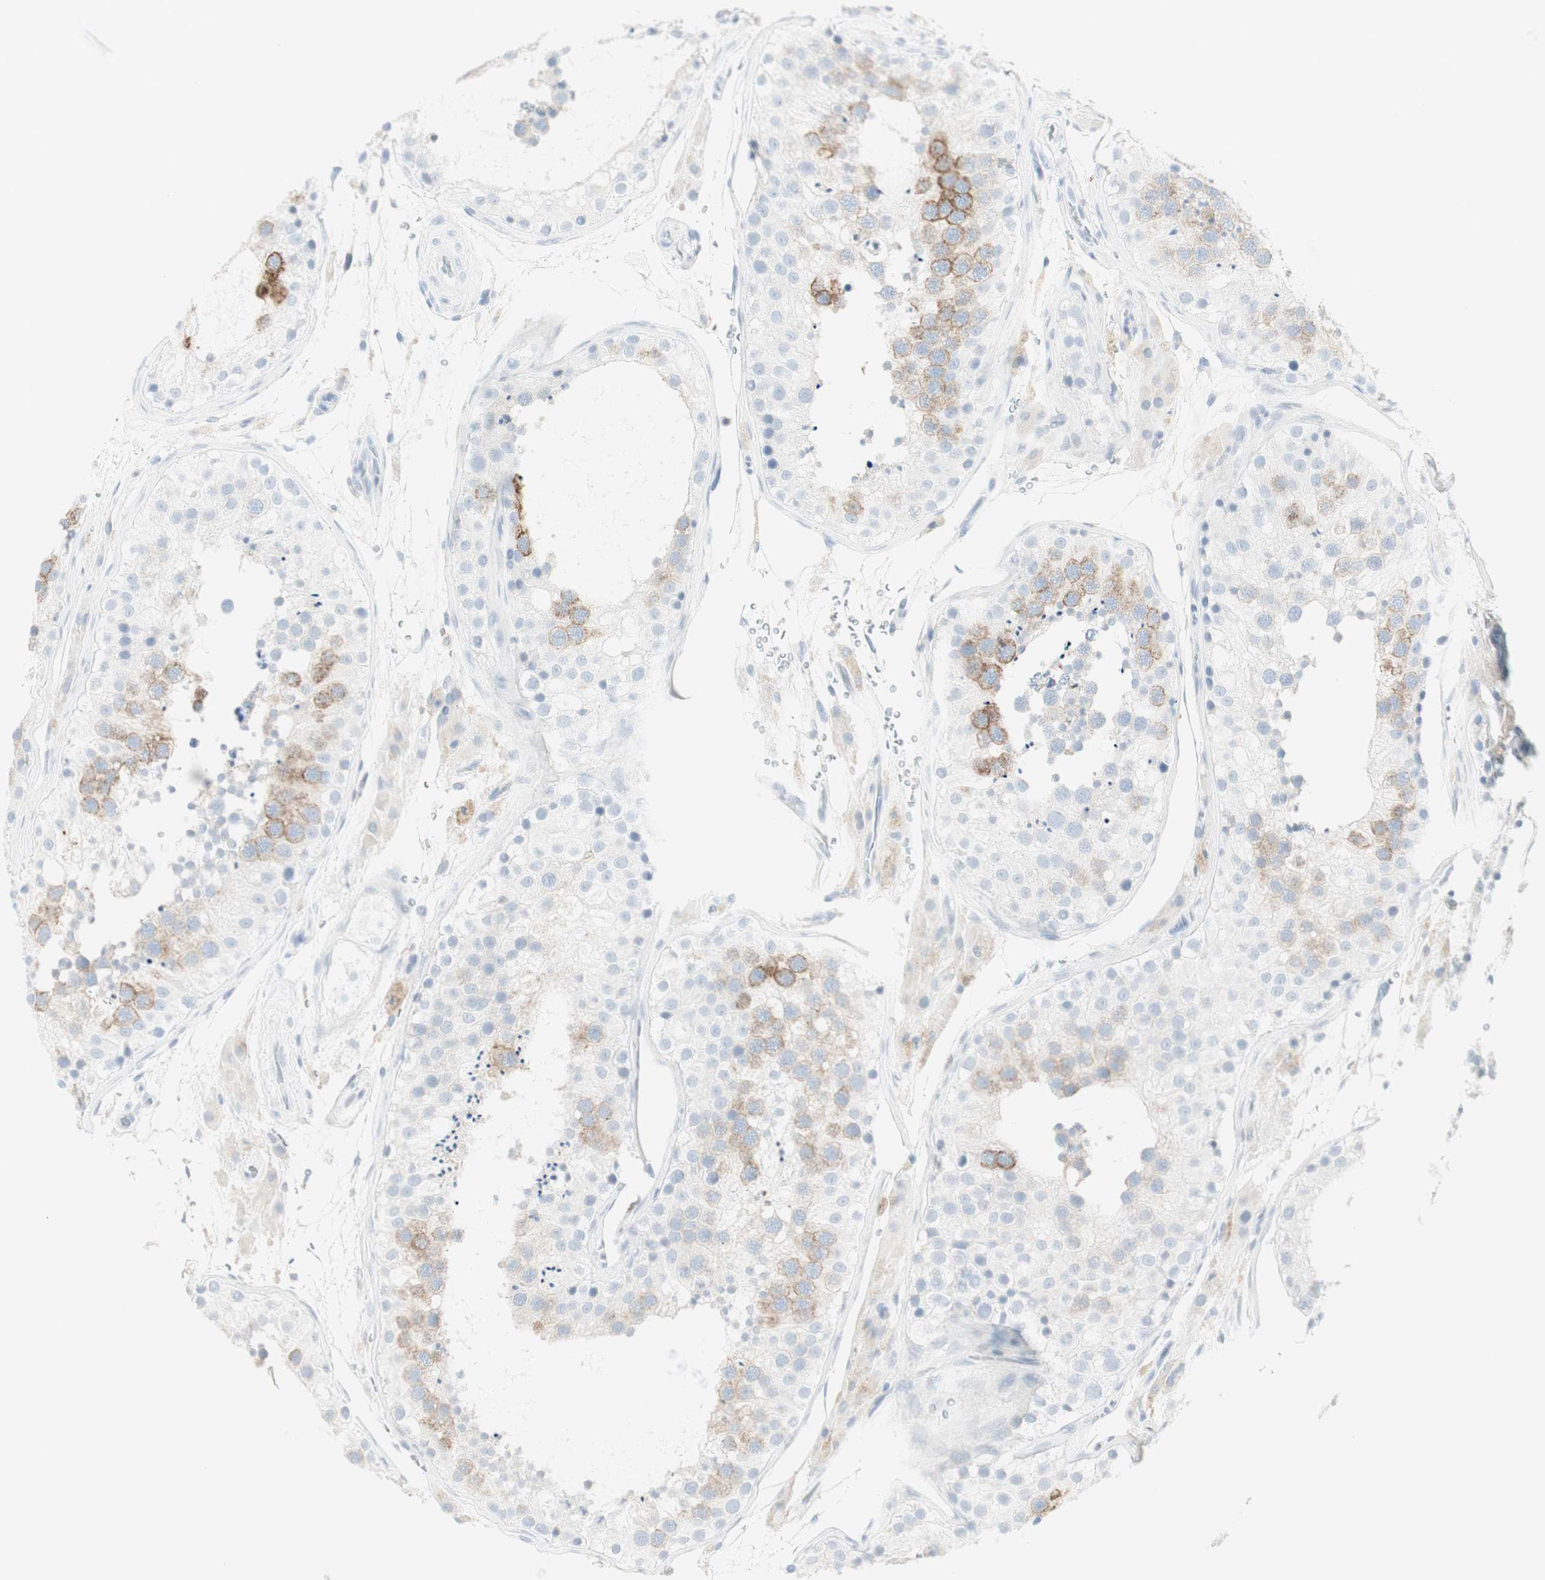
{"staining": {"intensity": "moderate", "quantity": "25%-75%", "location": "cytoplasmic/membranous"}, "tissue": "testis", "cell_type": "Cells in seminiferous ducts", "image_type": "normal", "snomed": [{"axis": "morphology", "description": "Normal tissue, NOS"}, {"axis": "topography", "description": "Testis"}], "caption": "The immunohistochemical stain shows moderate cytoplasmic/membranous expression in cells in seminiferous ducts of normal testis.", "gene": "MDK", "patient": {"sex": "male", "age": 26}}